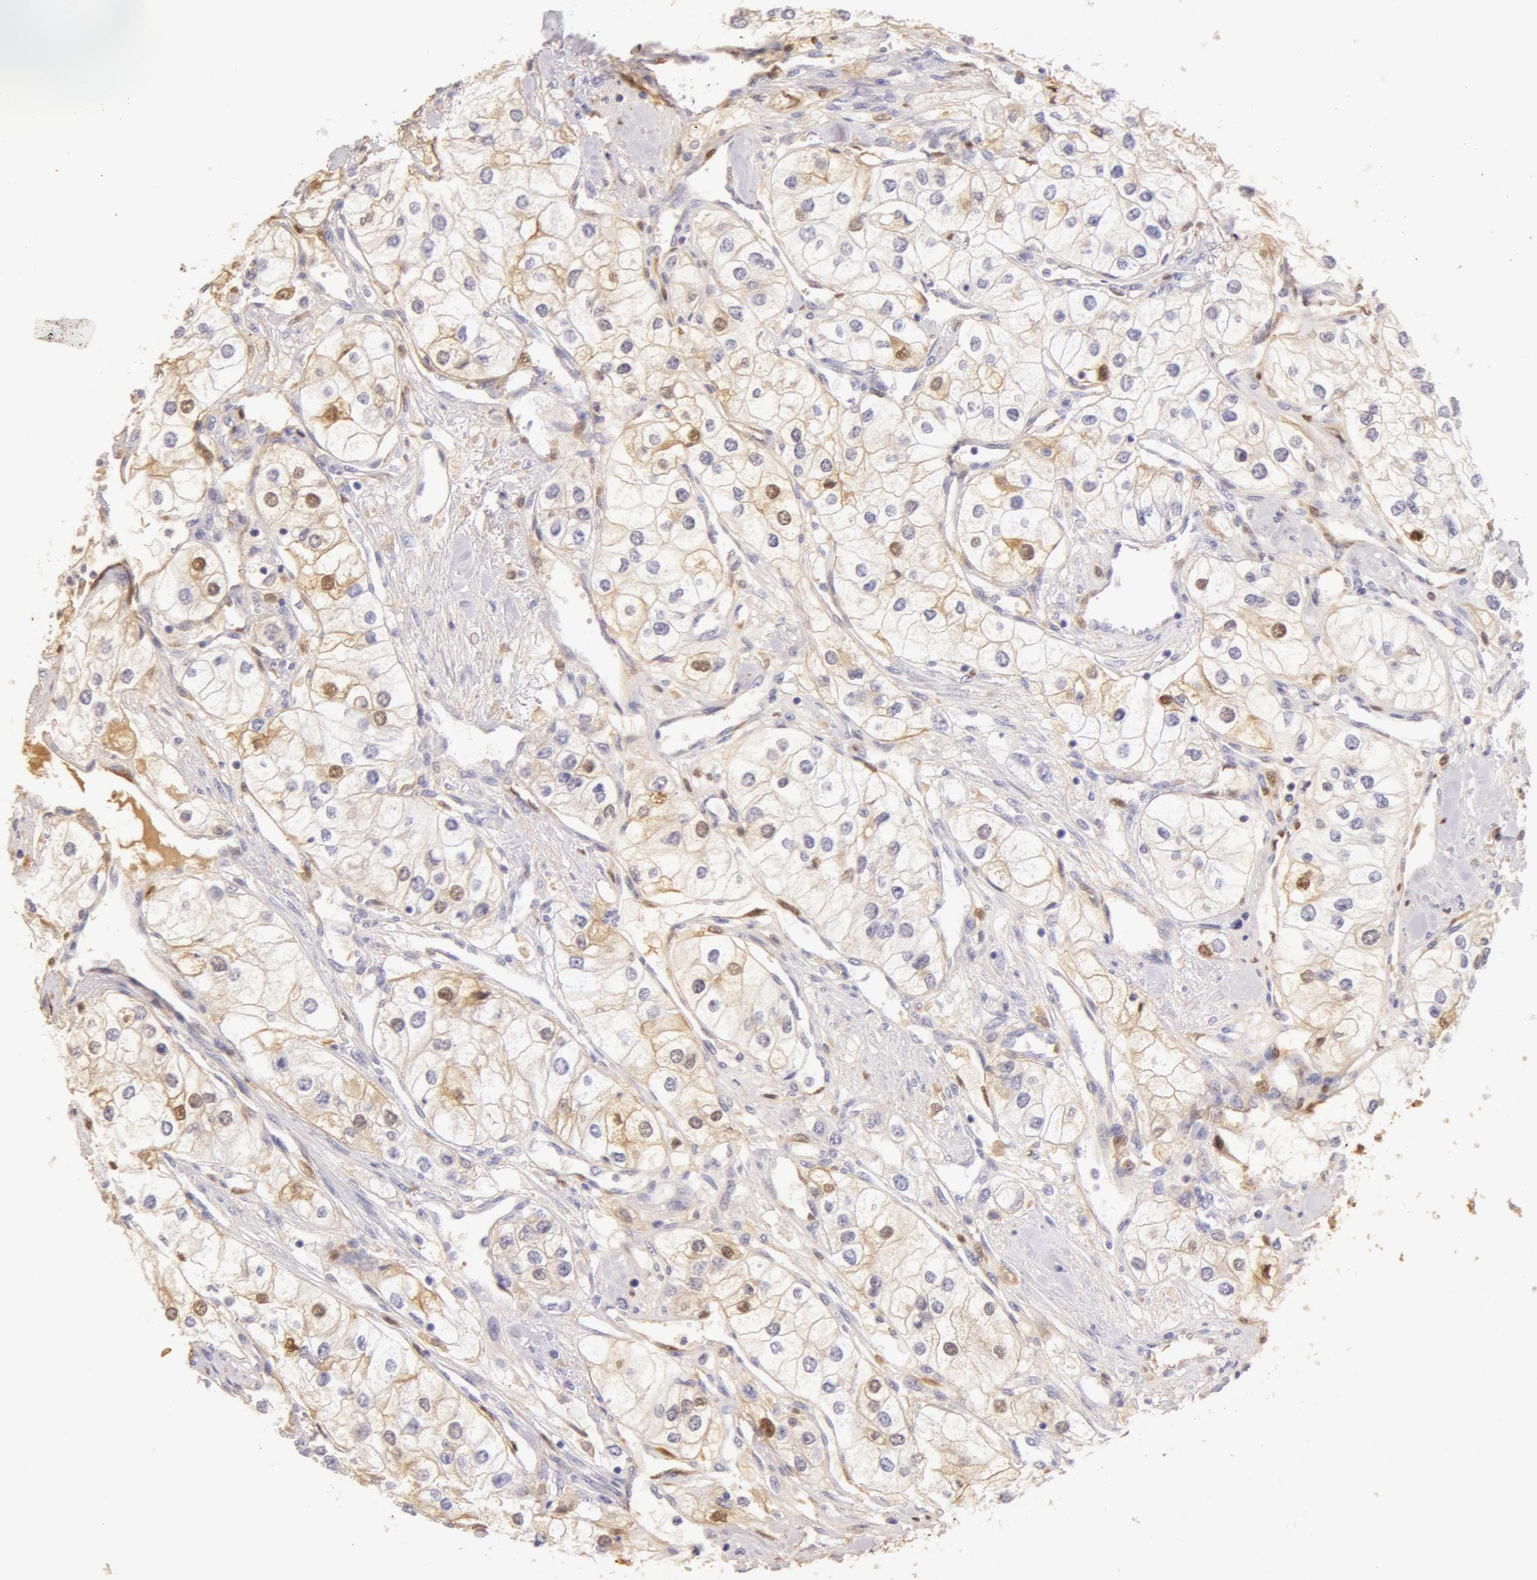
{"staining": {"intensity": "weak", "quantity": "<25%", "location": "cytoplasmic/membranous,nuclear"}, "tissue": "renal cancer", "cell_type": "Tumor cells", "image_type": "cancer", "snomed": [{"axis": "morphology", "description": "Adenocarcinoma, NOS"}, {"axis": "topography", "description": "Kidney"}], "caption": "Human adenocarcinoma (renal) stained for a protein using immunohistochemistry (IHC) demonstrates no expression in tumor cells.", "gene": "AHSG", "patient": {"sex": "male", "age": 57}}